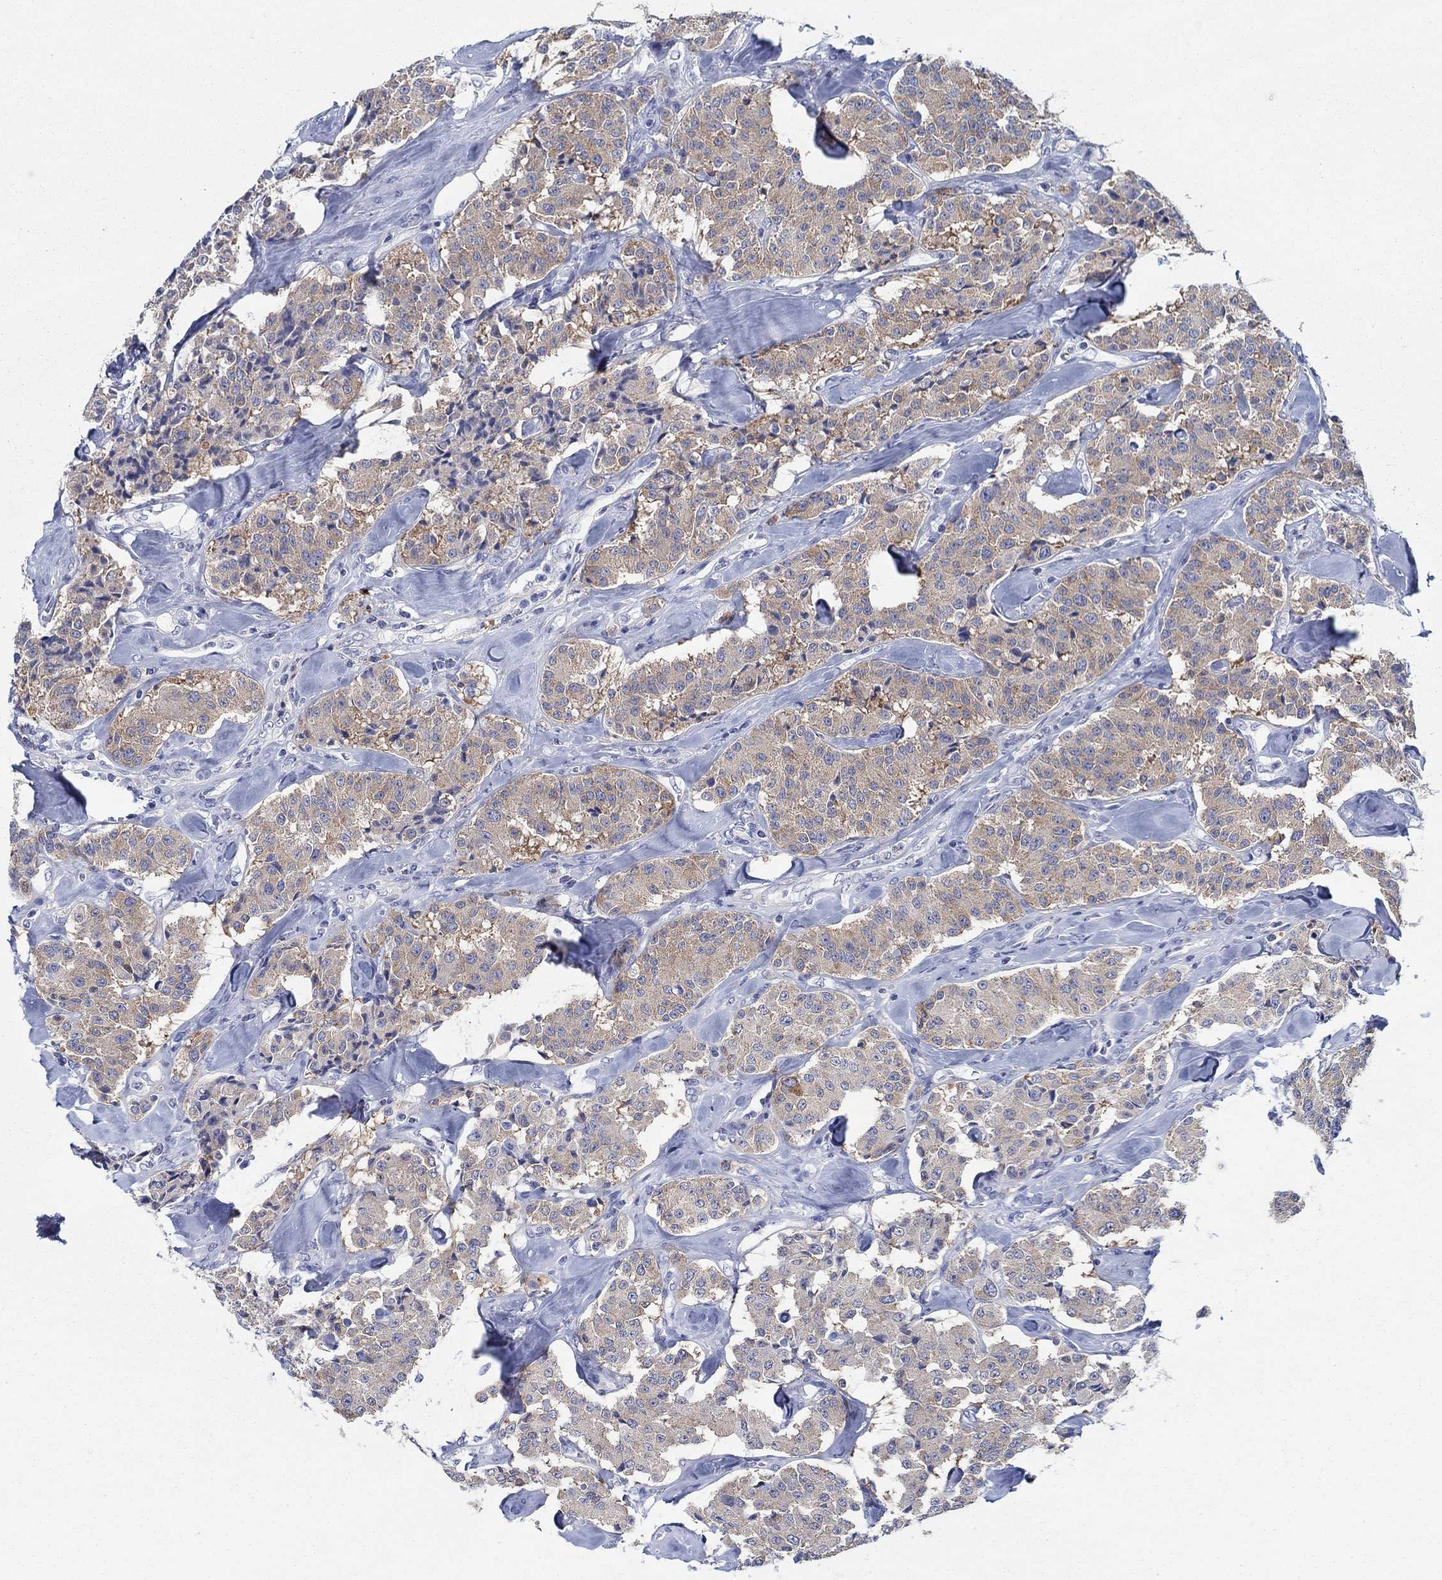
{"staining": {"intensity": "weak", "quantity": ">75%", "location": "cytoplasmic/membranous"}, "tissue": "carcinoid", "cell_type": "Tumor cells", "image_type": "cancer", "snomed": [{"axis": "morphology", "description": "Carcinoid, malignant, NOS"}, {"axis": "topography", "description": "Pancreas"}], "caption": "Immunohistochemical staining of human malignant carcinoid displays low levels of weak cytoplasmic/membranous protein expression in about >75% of tumor cells. The protein of interest is stained brown, and the nuclei are stained in blue (DAB (3,3'-diaminobenzidine) IHC with brightfield microscopy, high magnification).", "gene": "RAP1GAP", "patient": {"sex": "male", "age": 41}}